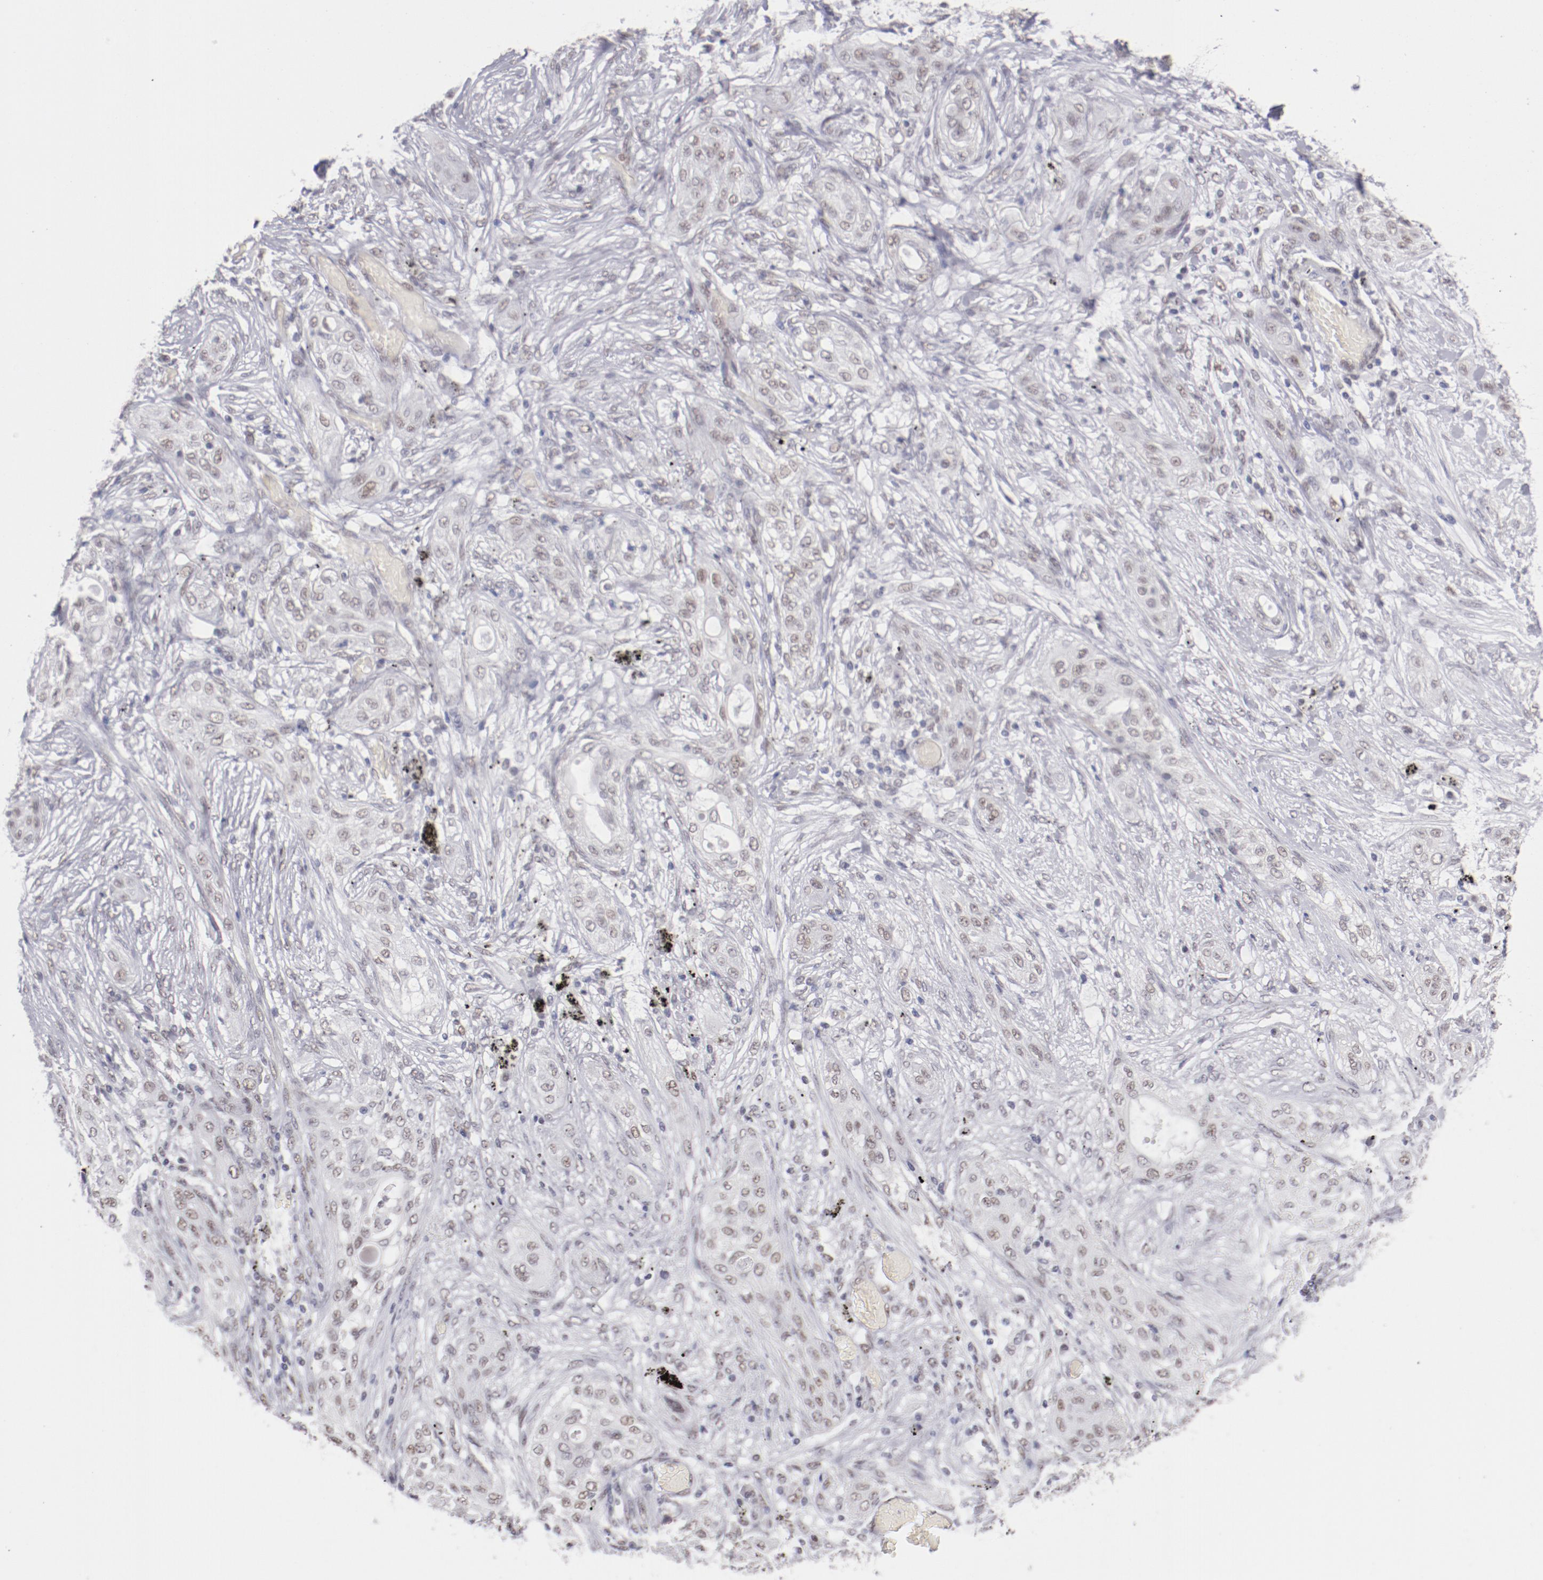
{"staining": {"intensity": "weak", "quantity": "25%-75%", "location": "nuclear"}, "tissue": "lung cancer", "cell_type": "Tumor cells", "image_type": "cancer", "snomed": [{"axis": "morphology", "description": "Squamous cell carcinoma, NOS"}, {"axis": "topography", "description": "Lung"}], "caption": "Immunohistochemical staining of human lung cancer (squamous cell carcinoma) exhibits low levels of weak nuclear expression in approximately 25%-75% of tumor cells.", "gene": "TFAP4", "patient": {"sex": "female", "age": 47}}